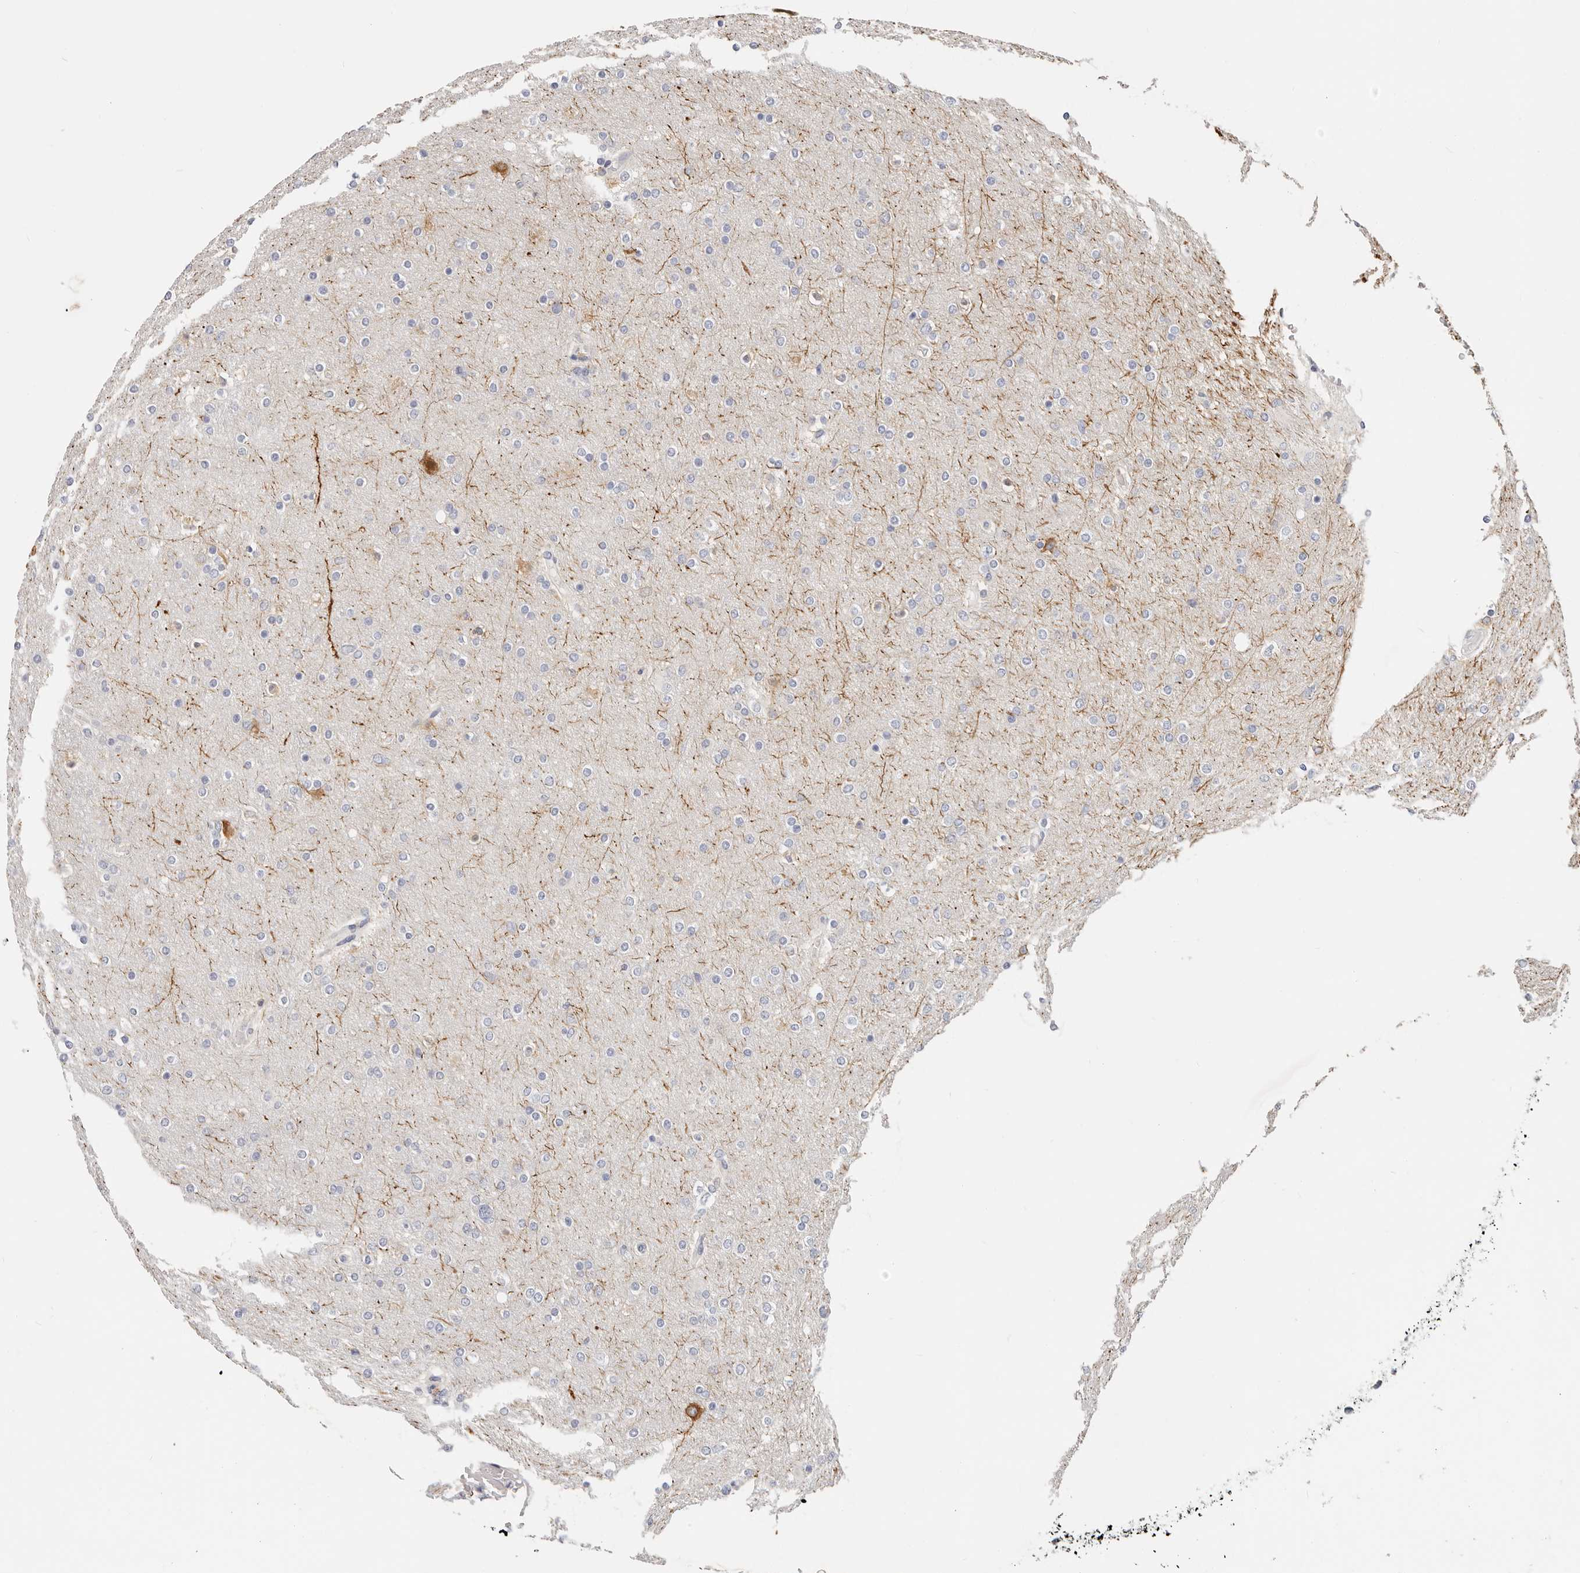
{"staining": {"intensity": "negative", "quantity": "none", "location": "none"}, "tissue": "glioma", "cell_type": "Tumor cells", "image_type": "cancer", "snomed": [{"axis": "morphology", "description": "Glioma, malignant, High grade"}, {"axis": "topography", "description": "Cerebral cortex"}], "caption": "Tumor cells show no significant protein staining in malignant glioma (high-grade).", "gene": "ZRANB1", "patient": {"sex": "female", "age": 36}}